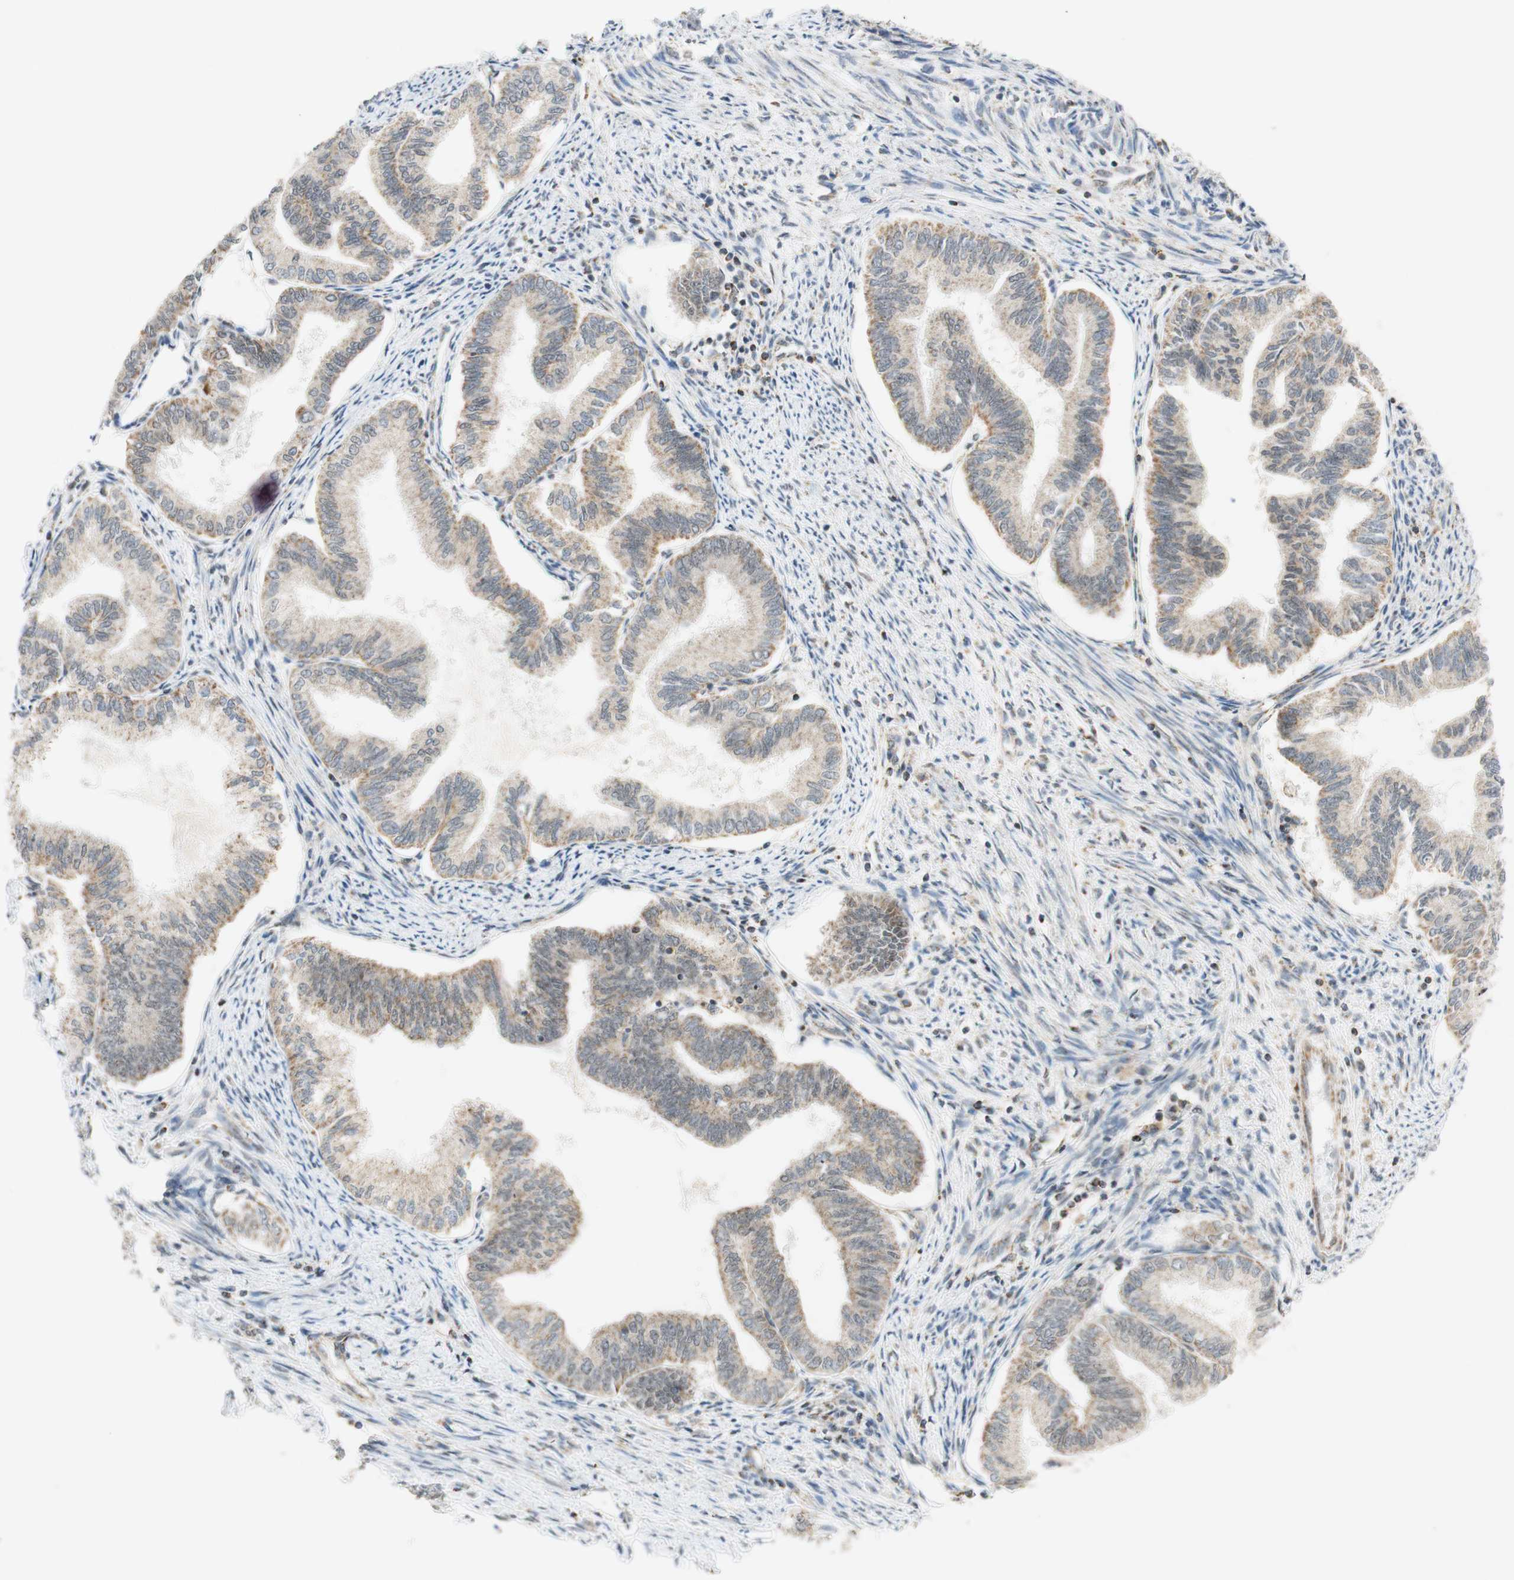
{"staining": {"intensity": "weak", "quantity": "25%-75%", "location": "cytoplasmic/membranous"}, "tissue": "endometrial cancer", "cell_type": "Tumor cells", "image_type": "cancer", "snomed": [{"axis": "morphology", "description": "Adenocarcinoma, NOS"}, {"axis": "topography", "description": "Endometrium"}], "caption": "Brown immunohistochemical staining in human endometrial cancer (adenocarcinoma) reveals weak cytoplasmic/membranous staining in approximately 25%-75% of tumor cells. The staining was performed using DAB to visualize the protein expression in brown, while the nuclei were stained in blue with hematoxylin (Magnification: 20x).", "gene": "ZNF782", "patient": {"sex": "female", "age": 86}}